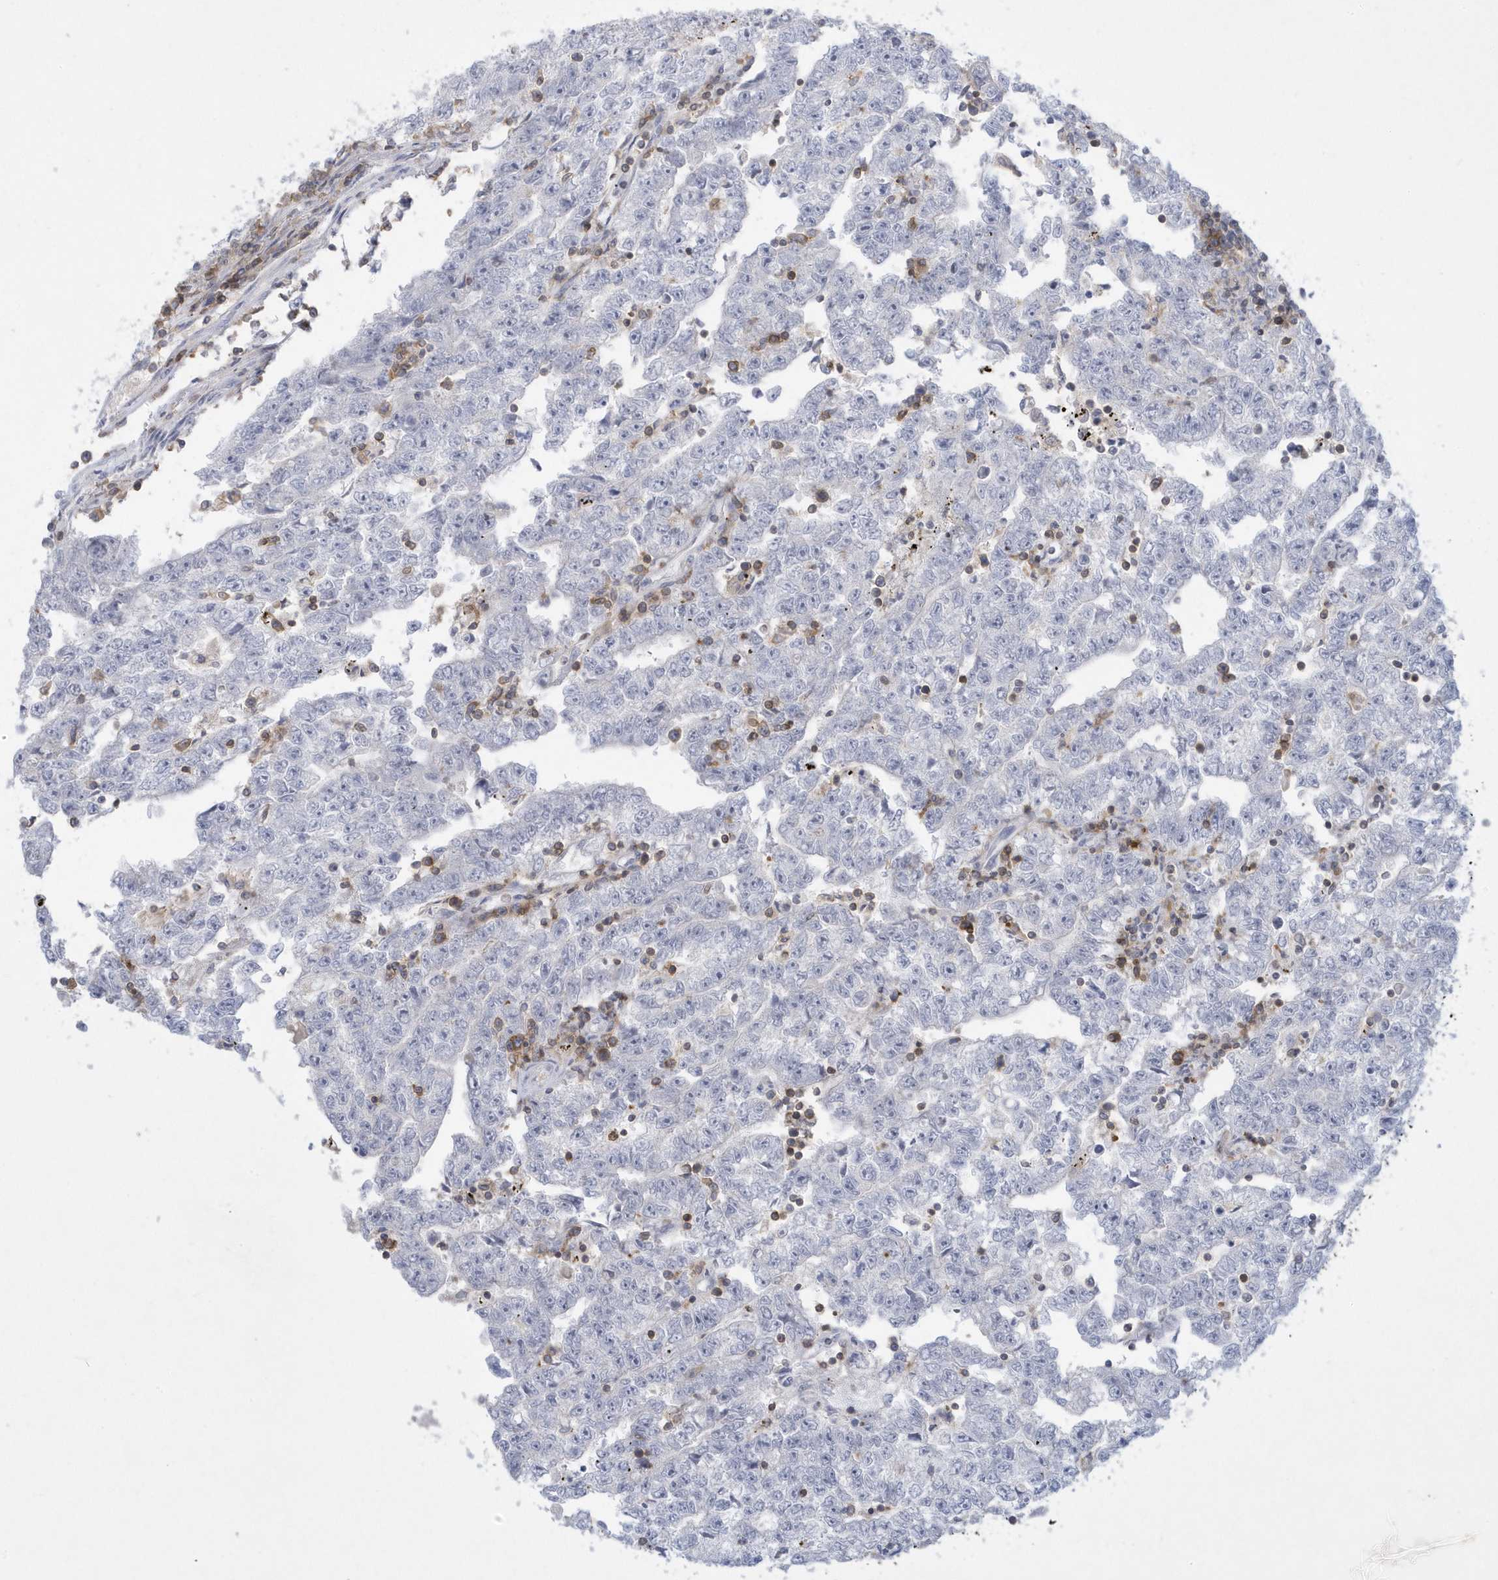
{"staining": {"intensity": "negative", "quantity": "none", "location": "none"}, "tissue": "testis cancer", "cell_type": "Tumor cells", "image_type": "cancer", "snomed": [{"axis": "morphology", "description": "Carcinoma, Embryonal, NOS"}, {"axis": "topography", "description": "Testis"}], "caption": "High magnification brightfield microscopy of testis cancer (embryonal carcinoma) stained with DAB (3,3'-diaminobenzidine) (brown) and counterstained with hematoxylin (blue): tumor cells show no significant positivity. (Immunohistochemistry (ihc), brightfield microscopy, high magnification).", "gene": "PSD4", "patient": {"sex": "male", "age": 25}}